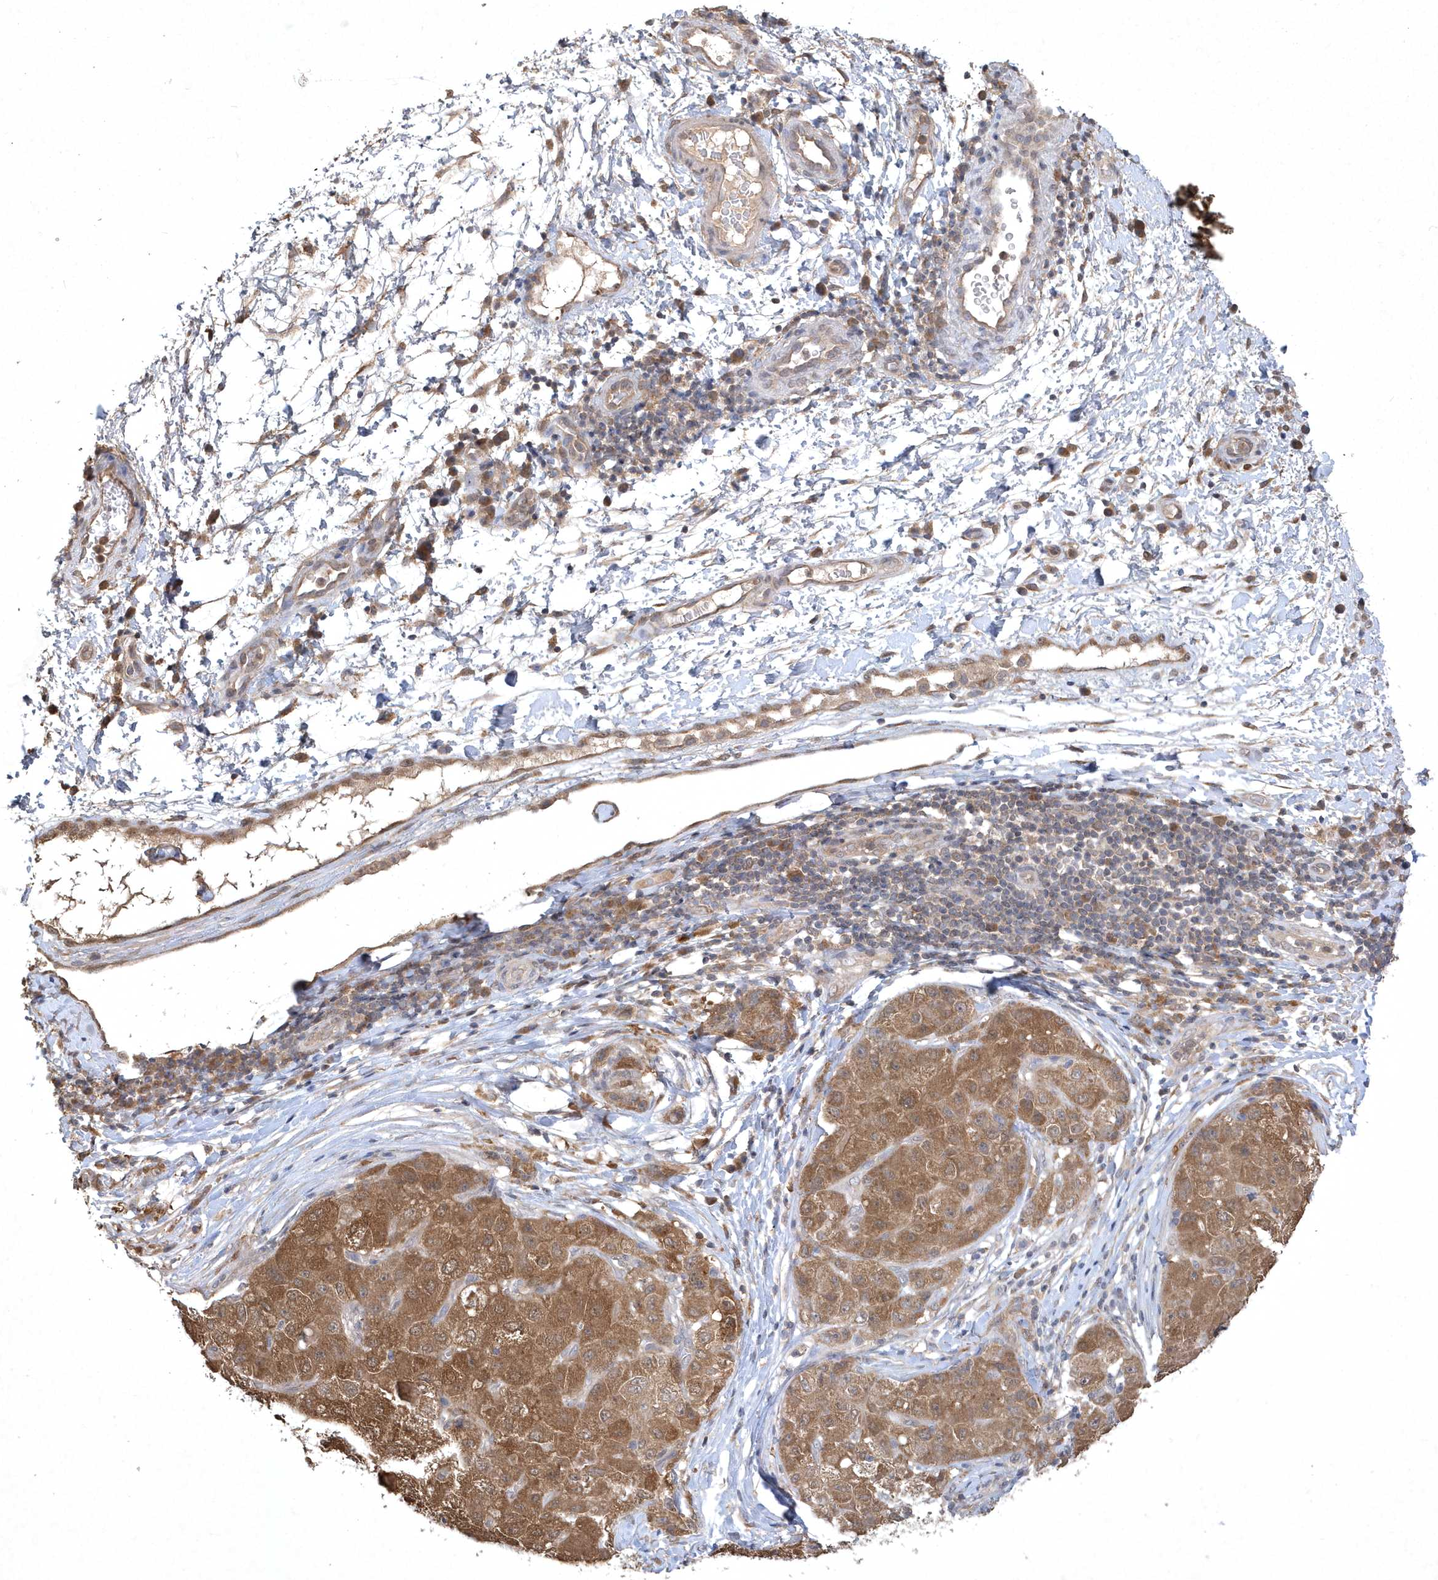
{"staining": {"intensity": "moderate", "quantity": ">75%", "location": "cytoplasmic/membranous,nuclear"}, "tissue": "liver cancer", "cell_type": "Tumor cells", "image_type": "cancer", "snomed": [{"axis": "morphology", "description": "Carcinoma, Hepatocellular, NOS"}, {"axis": "topography", "description": "Liver"}], "caption": "The photomicrograph demonstrates staining of liver hepatocellular carcinoma, revealing moderate cytoplasmic/membranous and nuclear protein staining (brown color) within tumor cells. Immunohistochemistry stains the protein in brown and the nuclei are stained blue.", "gene": "AKR7A2", "patient": {"sex": "male", "age": 80}}